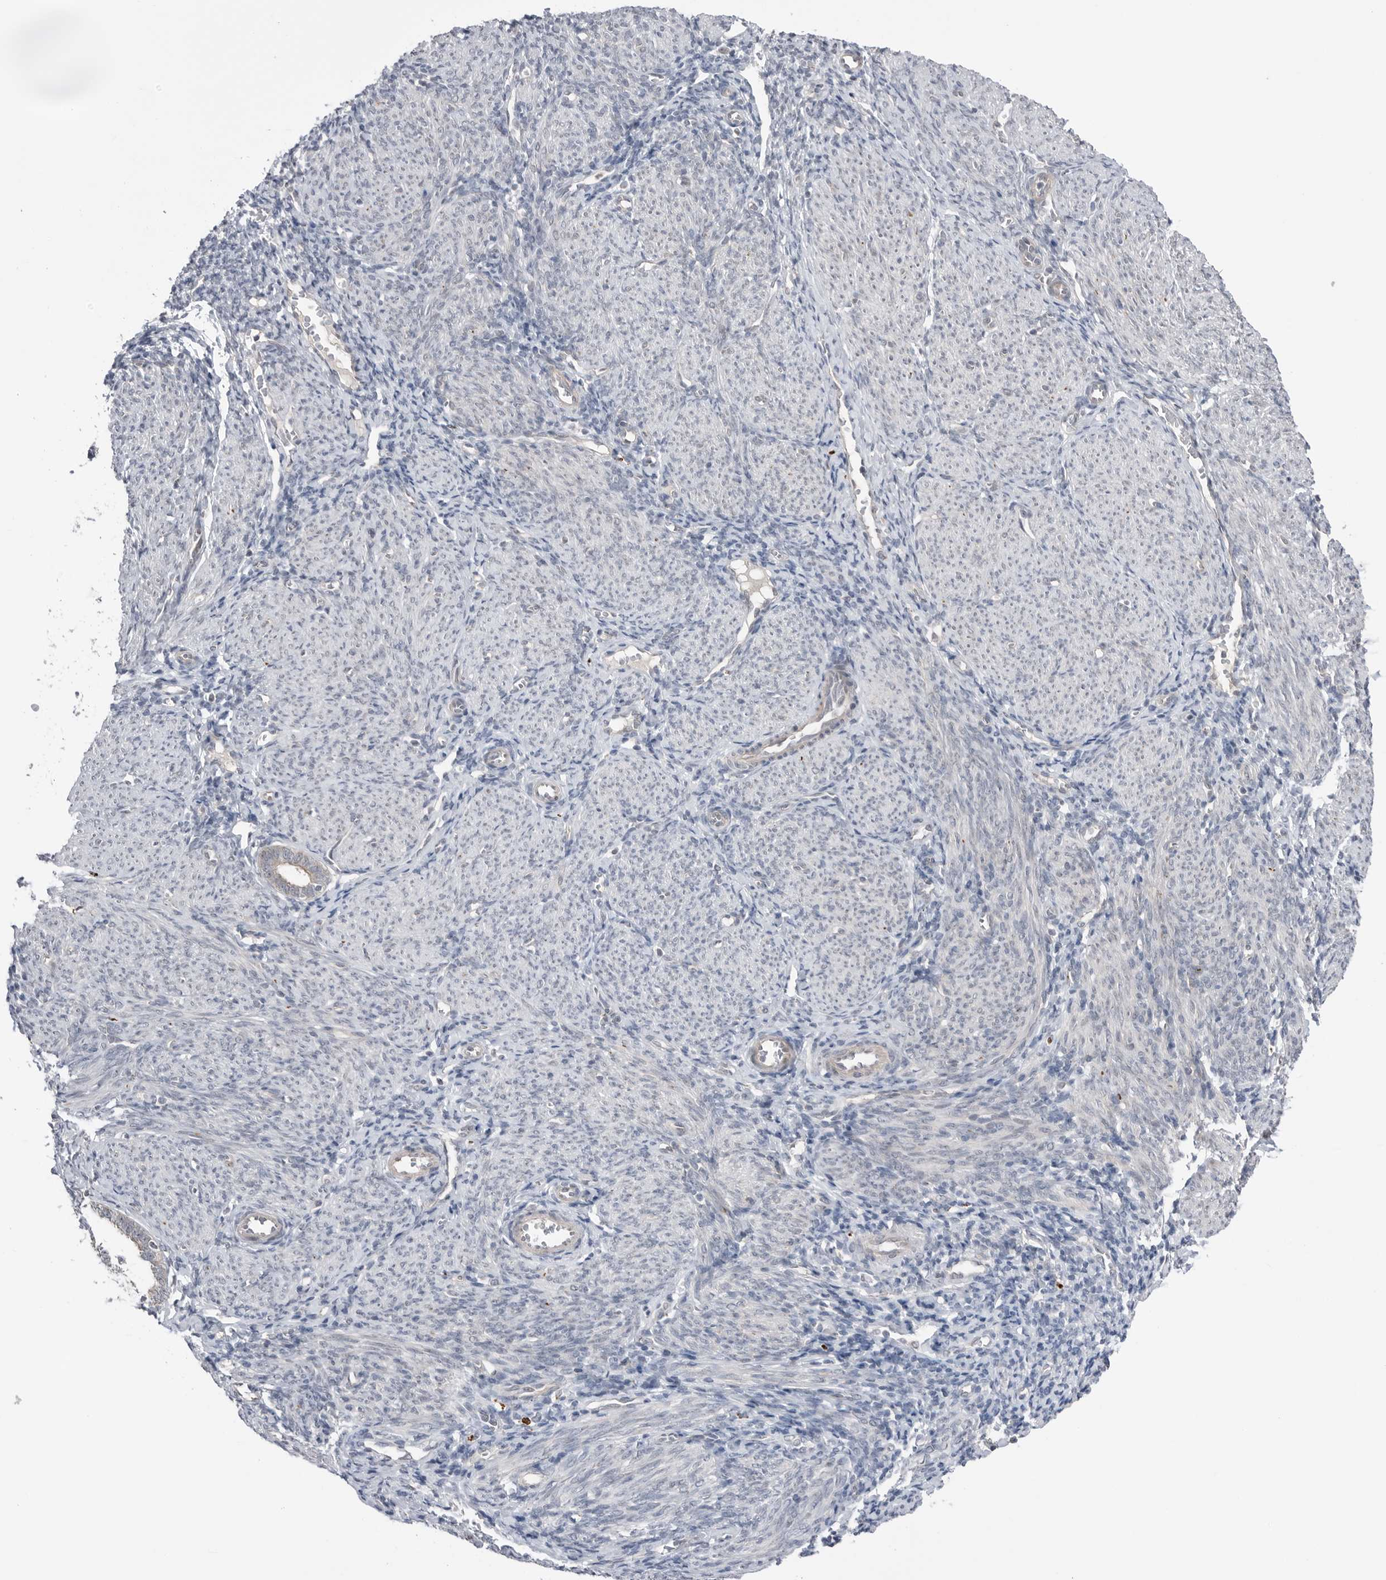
{"staining": {"intensity": "negative", "quantity": "none", "location": "none"}, "tissue": "endometrium", "cell_type": "Cells in endometrial stroma", "image_type": "normal", "snomed": [{"axis": "morphology", "description": "Normal tissue, NOS"}, {"axis": "morphology", "description": "Adenocarcinoma, NOS"}, {"axis": "topography", "description": "Endometrium"}], "caption": "An immunohistochemistry (IHC) image of benign endometrium is shown. There is no staining in cells in endometrial stroma of endometrium. Brightfield microscopy of immunohistochemistry stained with DAB (3,3'-diaminobenzidine) (brown) and hematoxylin (blue), captured at high magnification.", "gene": "NTAQ1", "patient": {"sex": "female", "age": 57}}